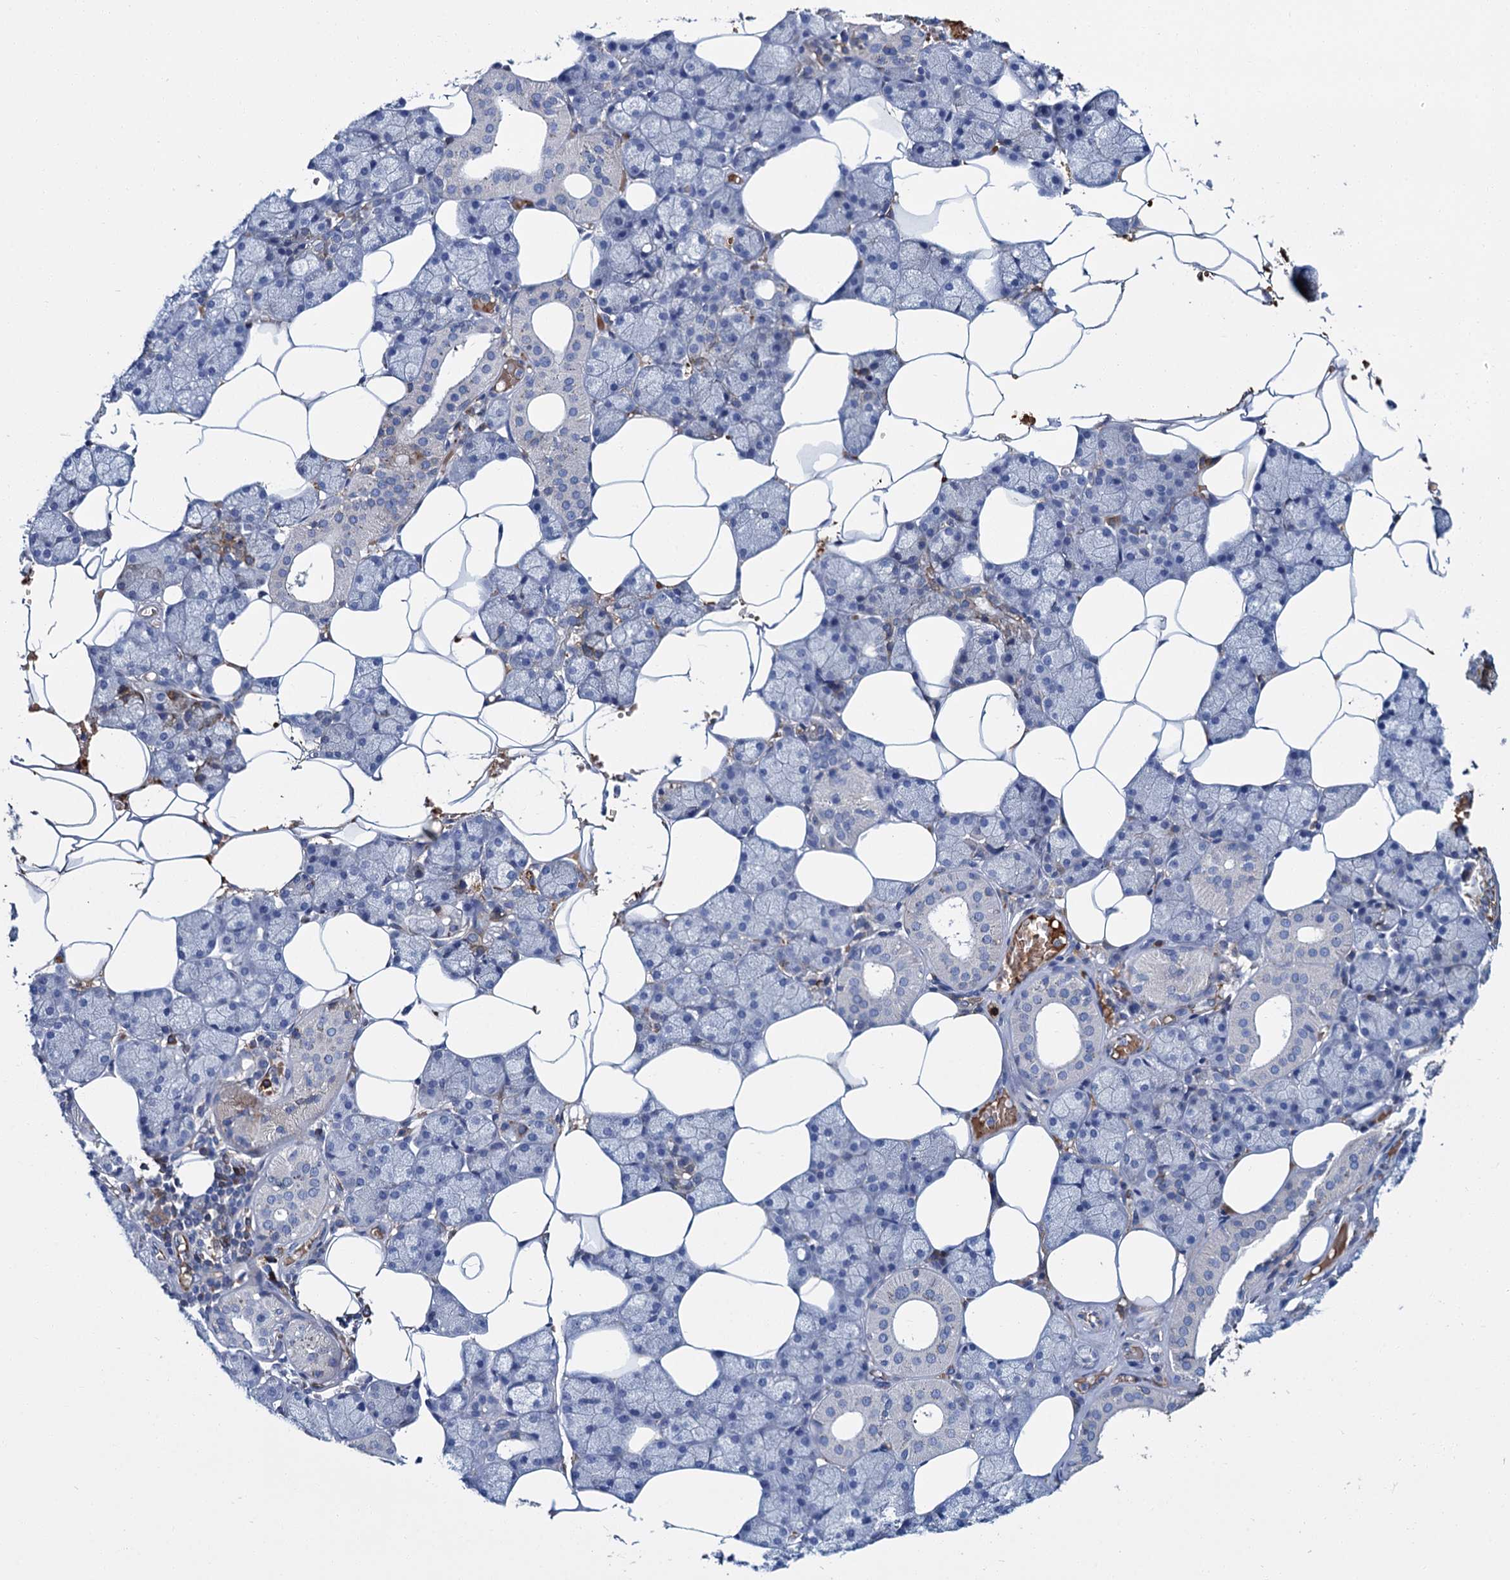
{"staining": {"intensity": "negative", "quantity": "none", "location": "none"}, "tissue": "salivary gland", "cell_type": "Glandular cells", "image_type": "normal", "snomed": [{"axis": "morphology", "description": "Normal tissue, NOS"}, {"axis": "topography", "description": "Salivary gland"}], "caption": "High power microscopy photomicrograph of an immunohistochemistry image of benign salivary gland, revealing no significant expression in glandular cells.", "gene": "ATG2A", "patient": {"sex": "male", "age": 62}}